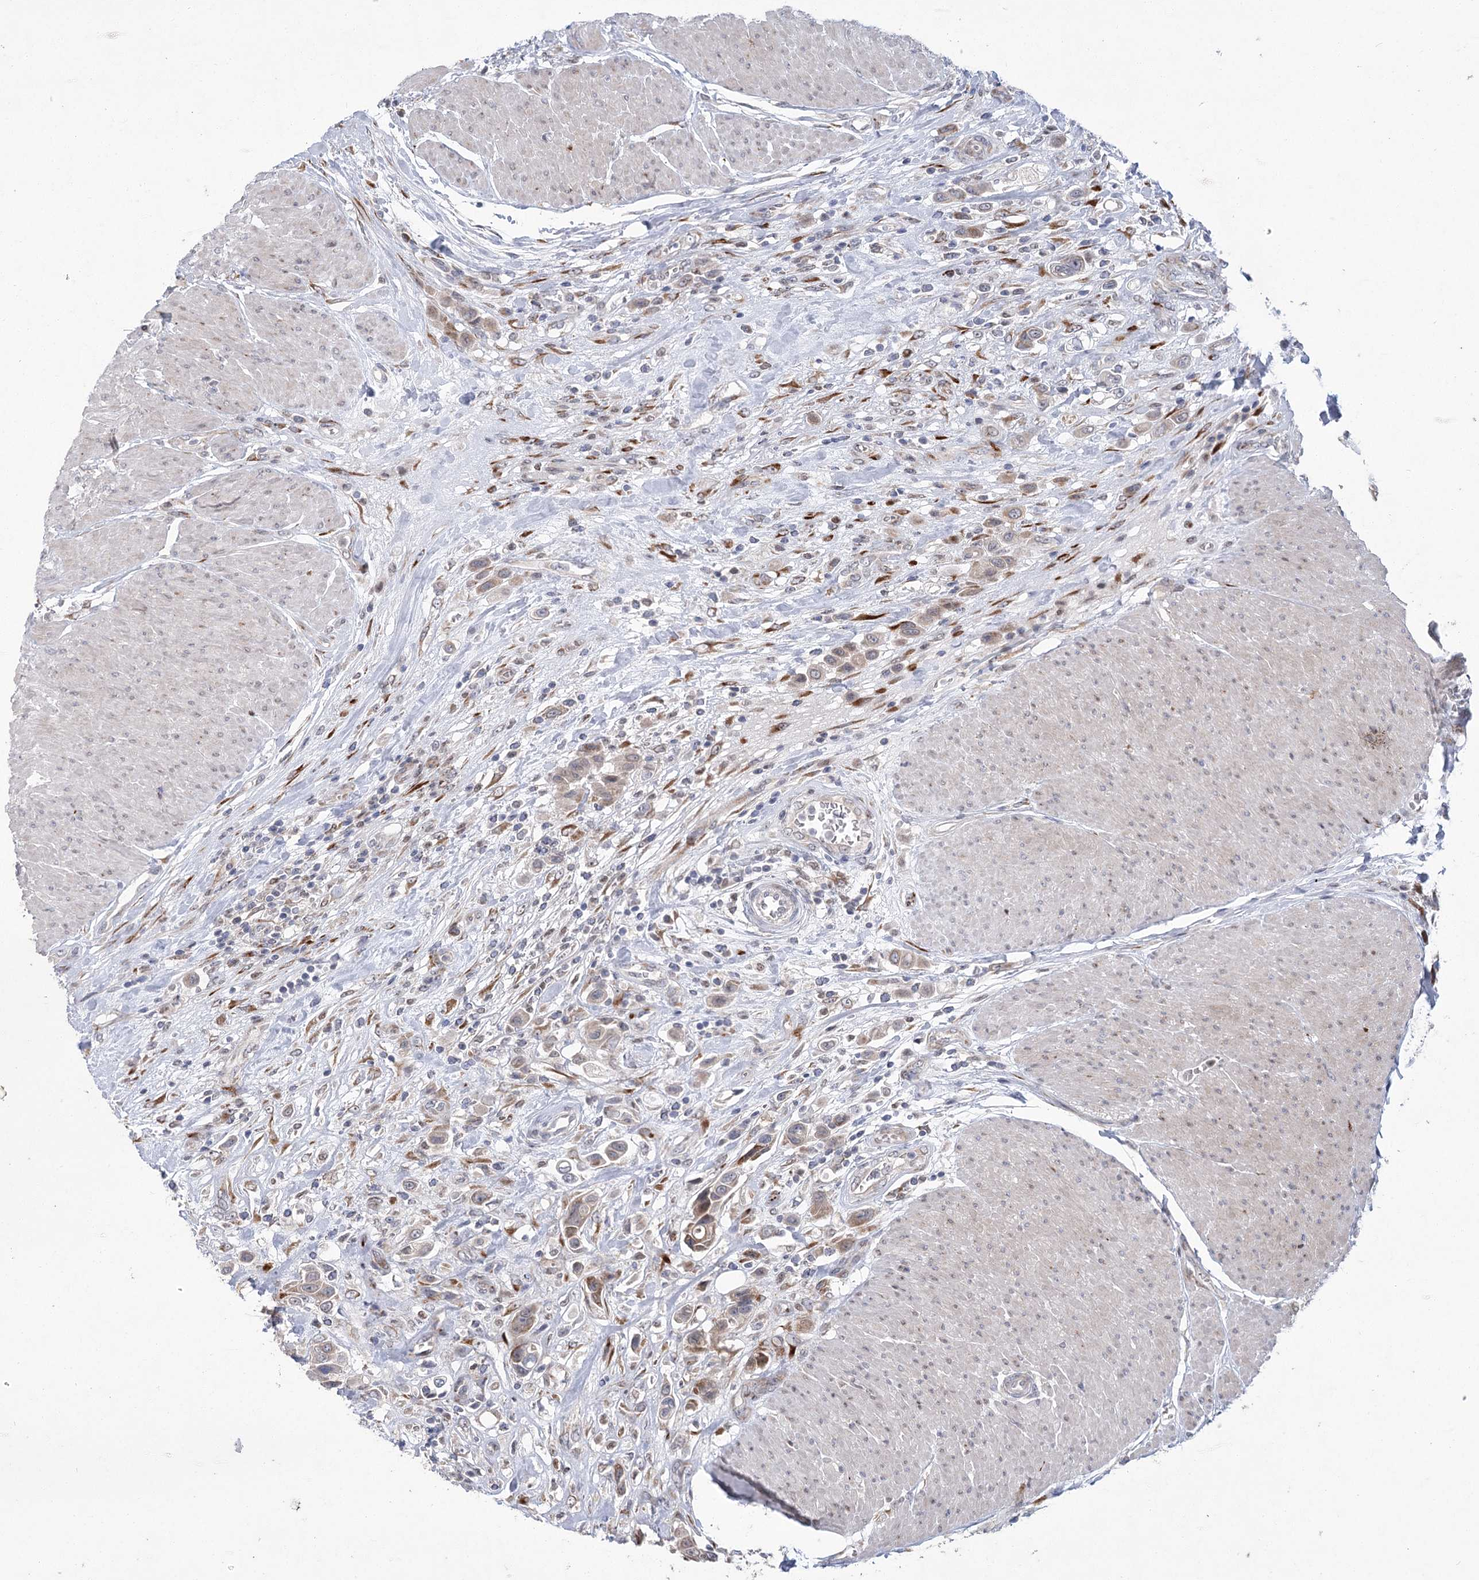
{"staining": {"intensity": "weak", "quantity": ">75%", "location": "cytoplasmic/membranous"}, "tissue": "urothelial cancer", "cell_type": "Tumor cells", "image_type": "cancer", "snomed": [{"axis": "morphology", "description": "Urothelial carcinoma, High grade"}, {"axis": "topography", "description": "Urinary bladder"}], "caption": "Human urothelial carcinoma (high-grade) stained for a protein (brown) shows weak cytoplasmic/membranous positive staining in about >75% of tumor cells.", "gene": "GCNT4", "patient": {"sex": "male", "age": 50}}